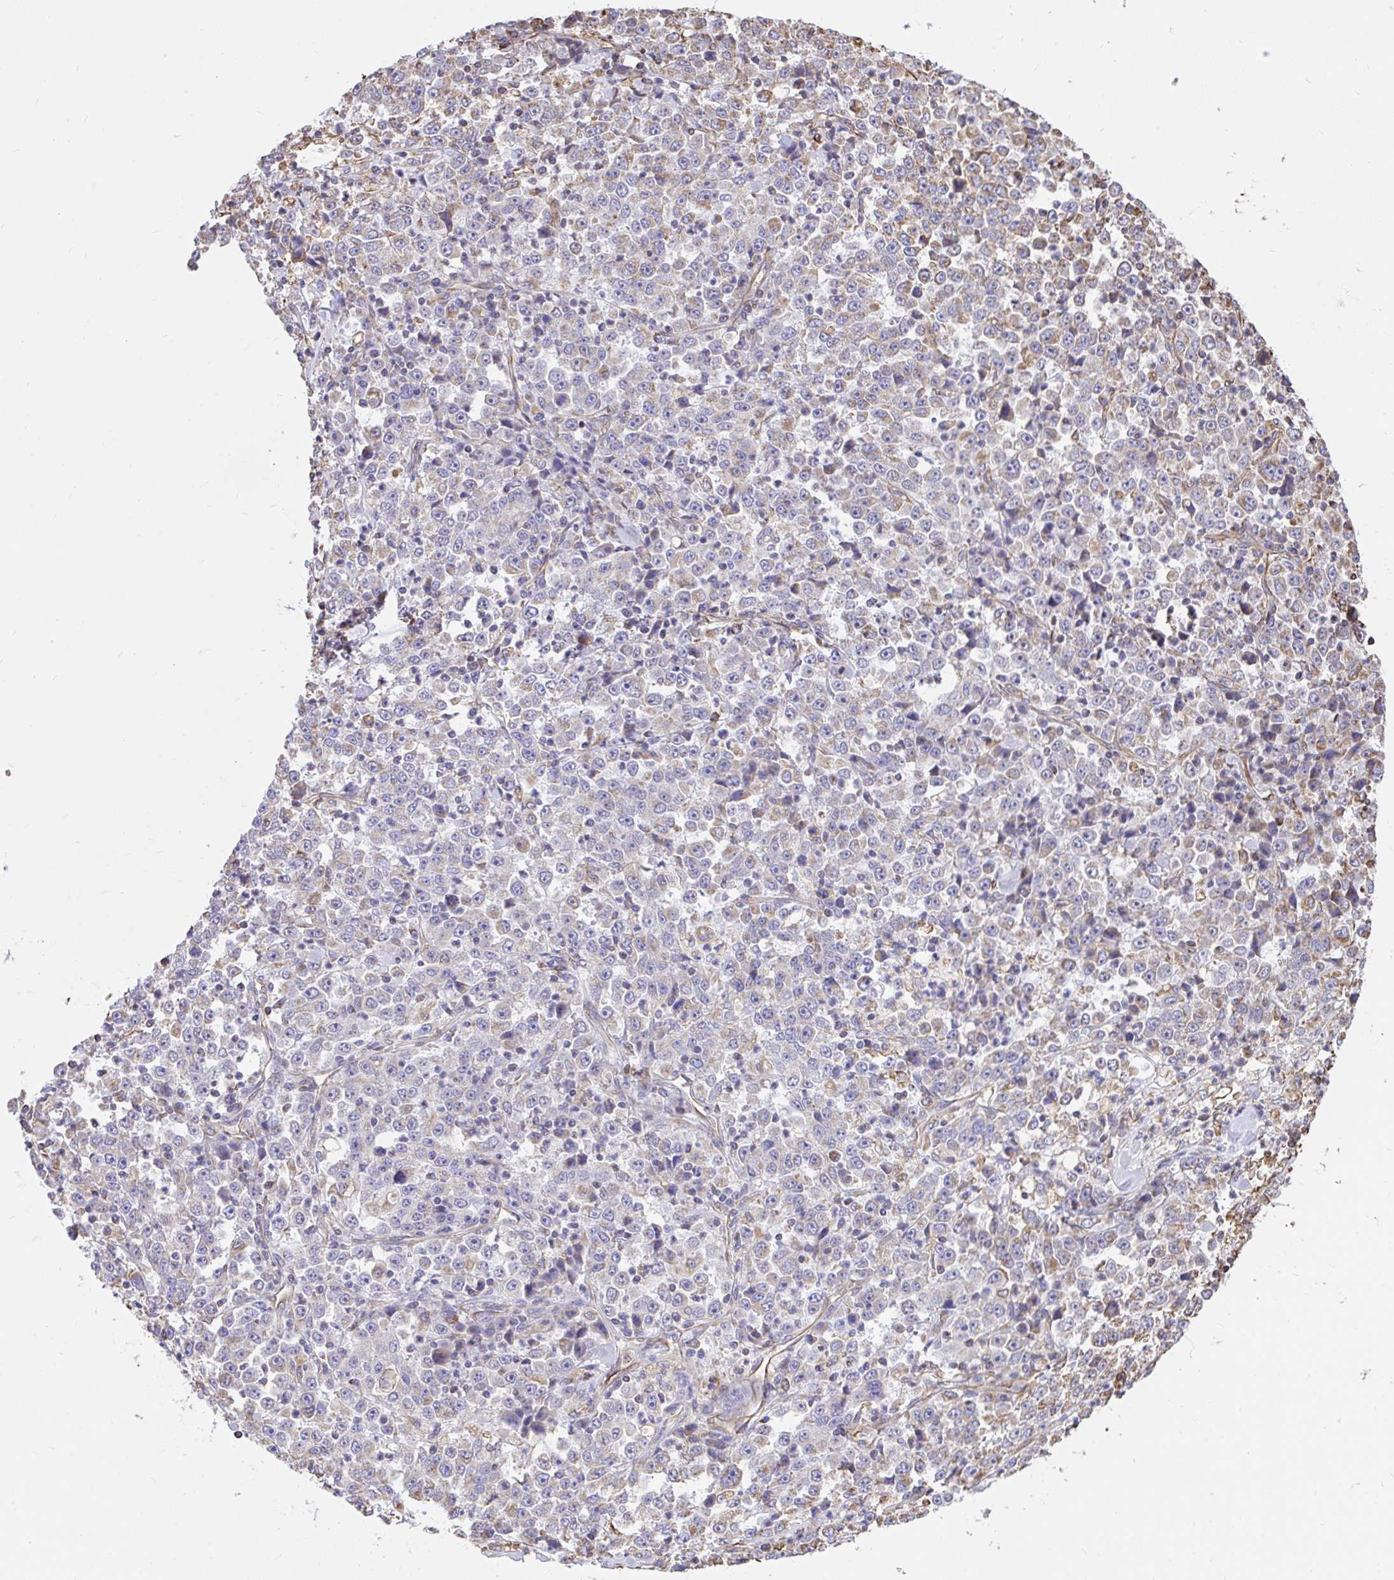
{"staining": {"intensity": "weak", "quantity": "<25%", "location": "cytoplasmic/membranous"}, "tissue": "stomach cancer", "cell_type": "Tumor cells", "image_type": "cancer", "snomed": [{"axis": "morphology", "description": "Normal tissue, NOS"}, {"axis": "morphology", "description": "Adenocarcinoma, NOS"}, {"axis": "topography", "description": "Stomach, upper"}, {"axis": "topography", "description": "Stomach"}], "caption": "Immunohistochemistry image of neoplastic tissue: human stomach cancer stained with DAB (3,3'-diaminobenzidine) shows no significant protein positivity in tumor cells. (DAB (3,3'-diaminobenzidine) immunohistochemistry with hematoxylin counter stain).", "gene": "RNF103", "patient": {"sex": "male", "age": 59}}